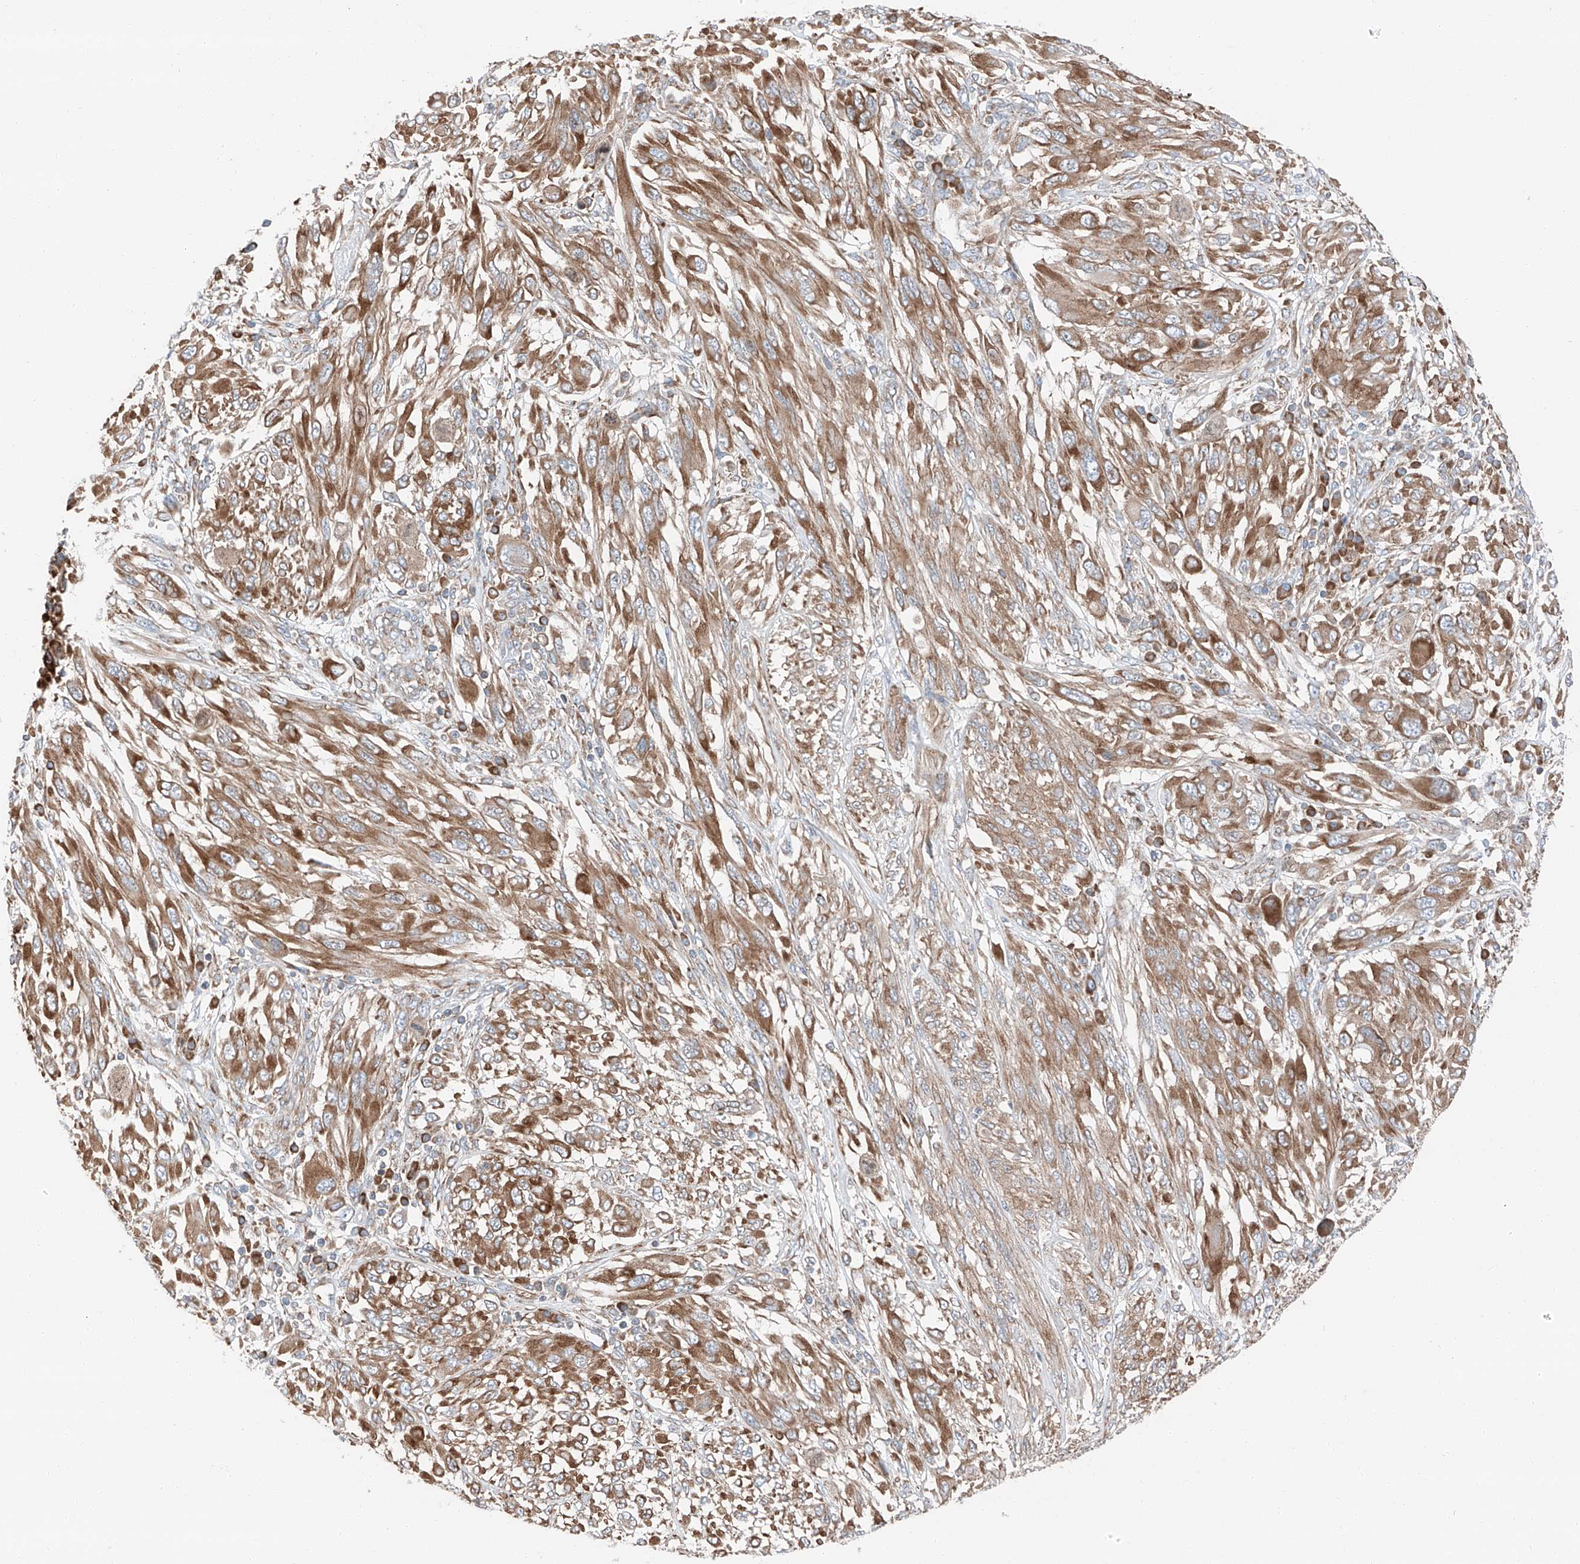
{"staining": {"intensity": "moderate", "quantity": ">75%", "location": "cytoplasmic/membranous"}, "tissue": "melanoma", "cell_type": "Tumor cells", "image_type": "cancer", "snomed": [{"axis": "morphology", "description": "Malignant melanoma, NOS"}, {"axis": "topography", "description": "Skin"}], "caption": "Immunohistochemical staining of human malignant melanoma demonstrates medium levels of moderate cytoplasmic/membranous positivity in about >75% of tumor cells.", "gene": "ZC3H15", "patient": {"sex": "female", "age": 91}}